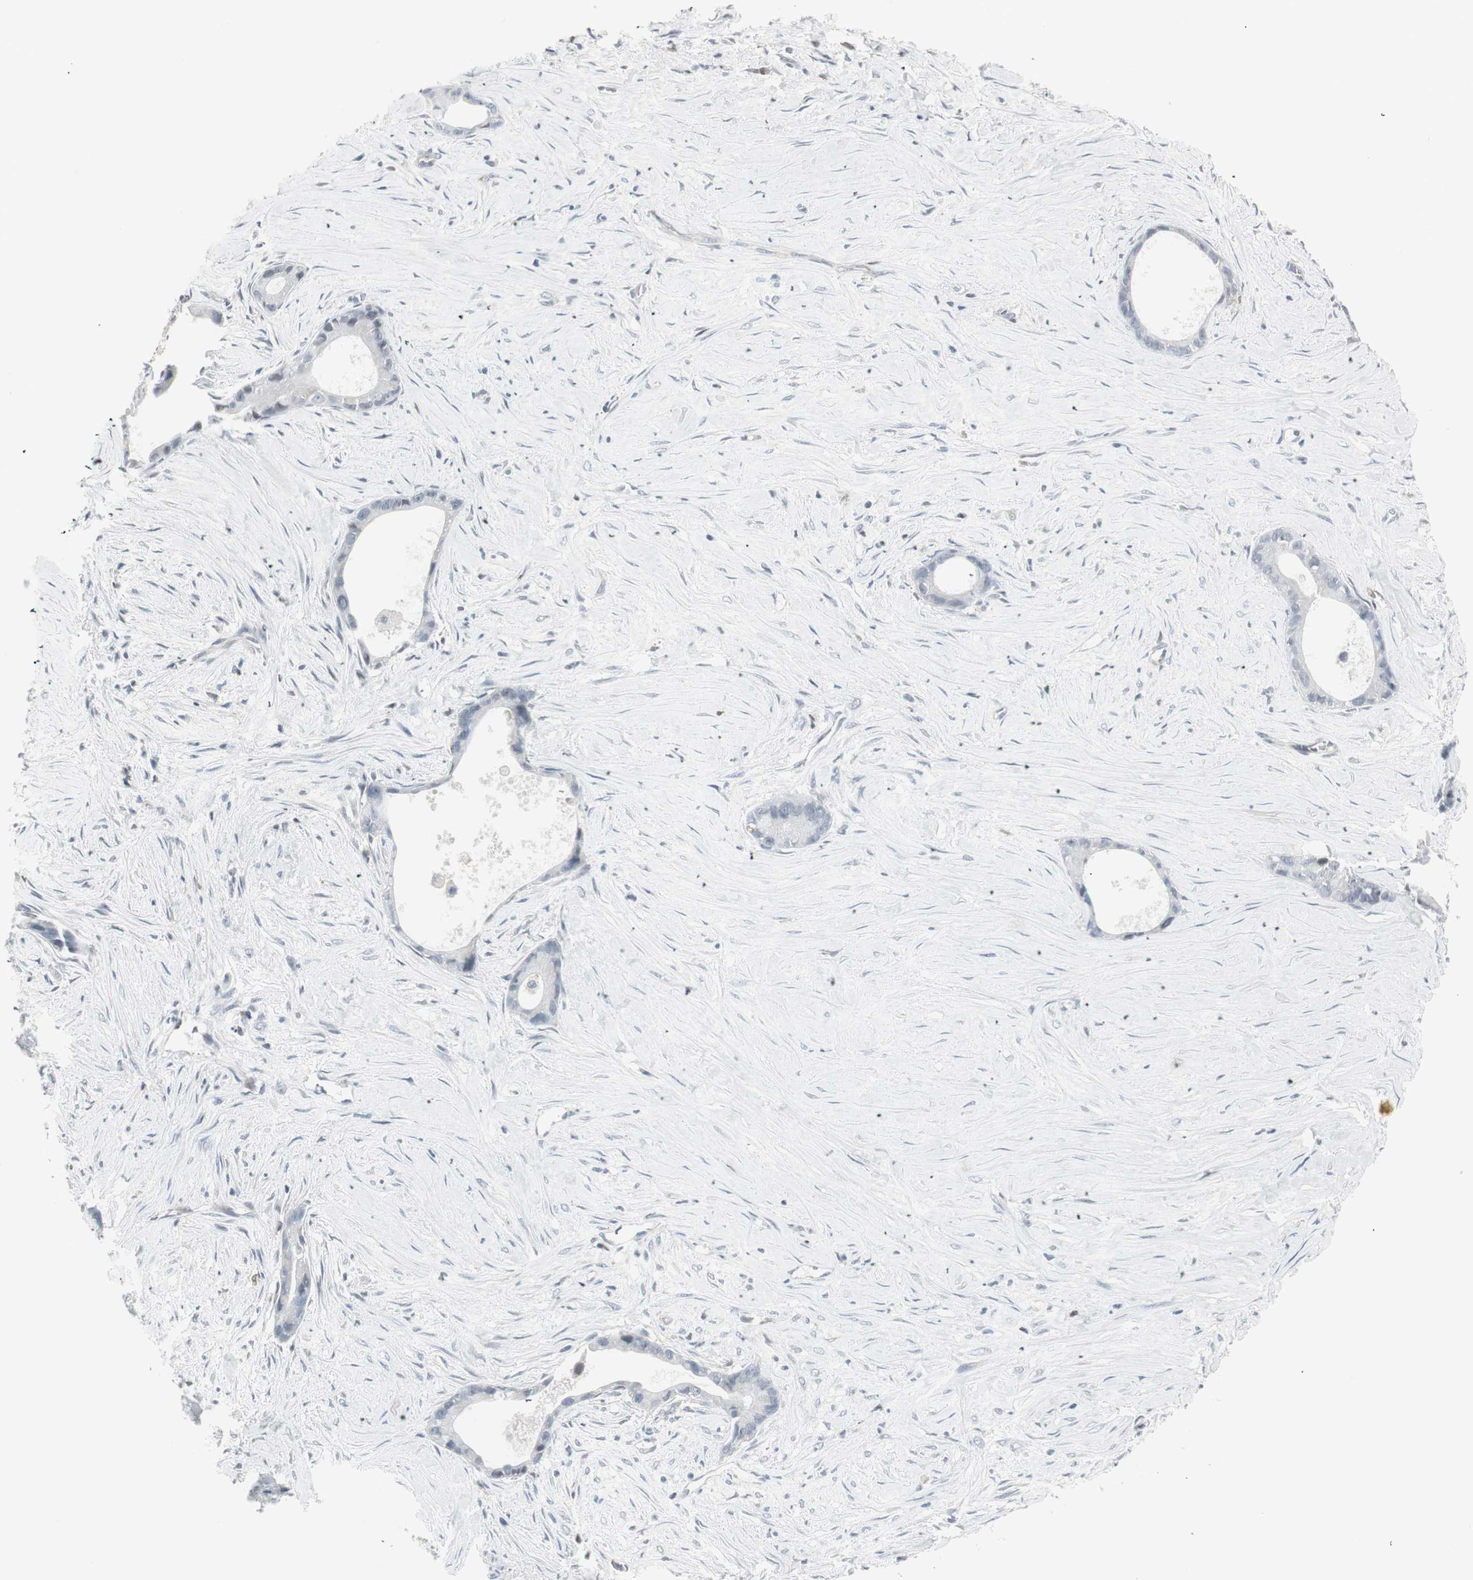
{"staining": {"intensity": "negative", "quantity": "none", "location": "none"}, "tissue": "liver cancer", "cell_type": "Tumor cells", "image_type": "cancer", "snomed": [{"axis": "morphology", "description": "Cholangiocarcinoma"}, {"axis": "topography", "description": "Liver"}], "caption": "Micrograph shows no protein expression in tumor cells of liver cholangiocarcinoma tissue.", "gene": "MAP4K4", "patient": {"sex": "female", "age": 55}}